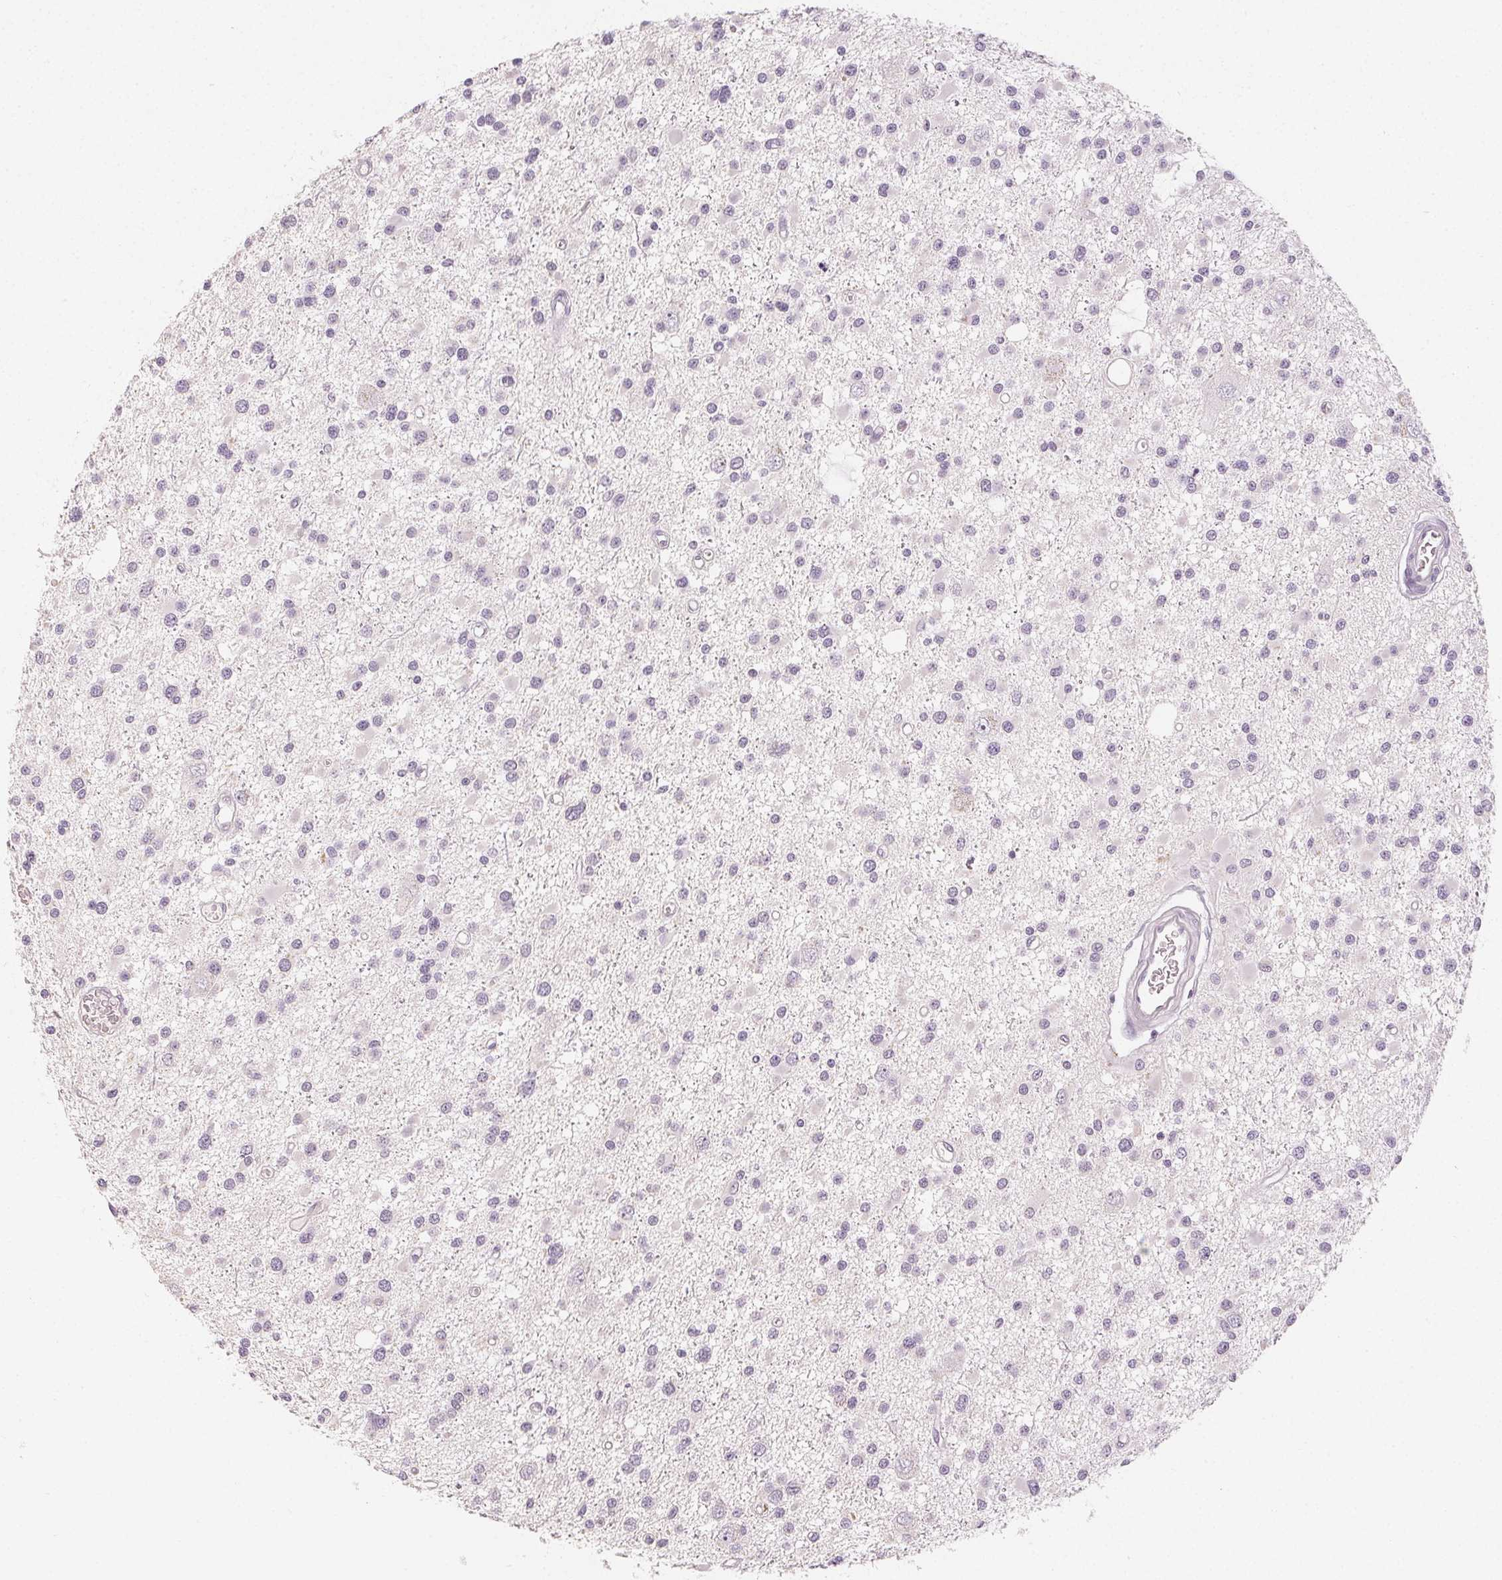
{"staining": {"intensity": "negative", "quantity": "none", "location": "none"}, "tissue": "glioma", "cell_type": "Tumor cells", "image_type": "cancer", "snomed": [{"axis": "morphology", "description": "Glioma, malignant, High grade"}, {"axis": "topography", "description": "Brain"}], "caption": "This micrograph is of malignant high-grade glioma stained with immunohistochemistry to label a protein in brown with the nuclei are counter-stained blue. There is no staining in tumor cells.", "gene": "LVRN", "patient": {"sex": "male", "age": 54}}